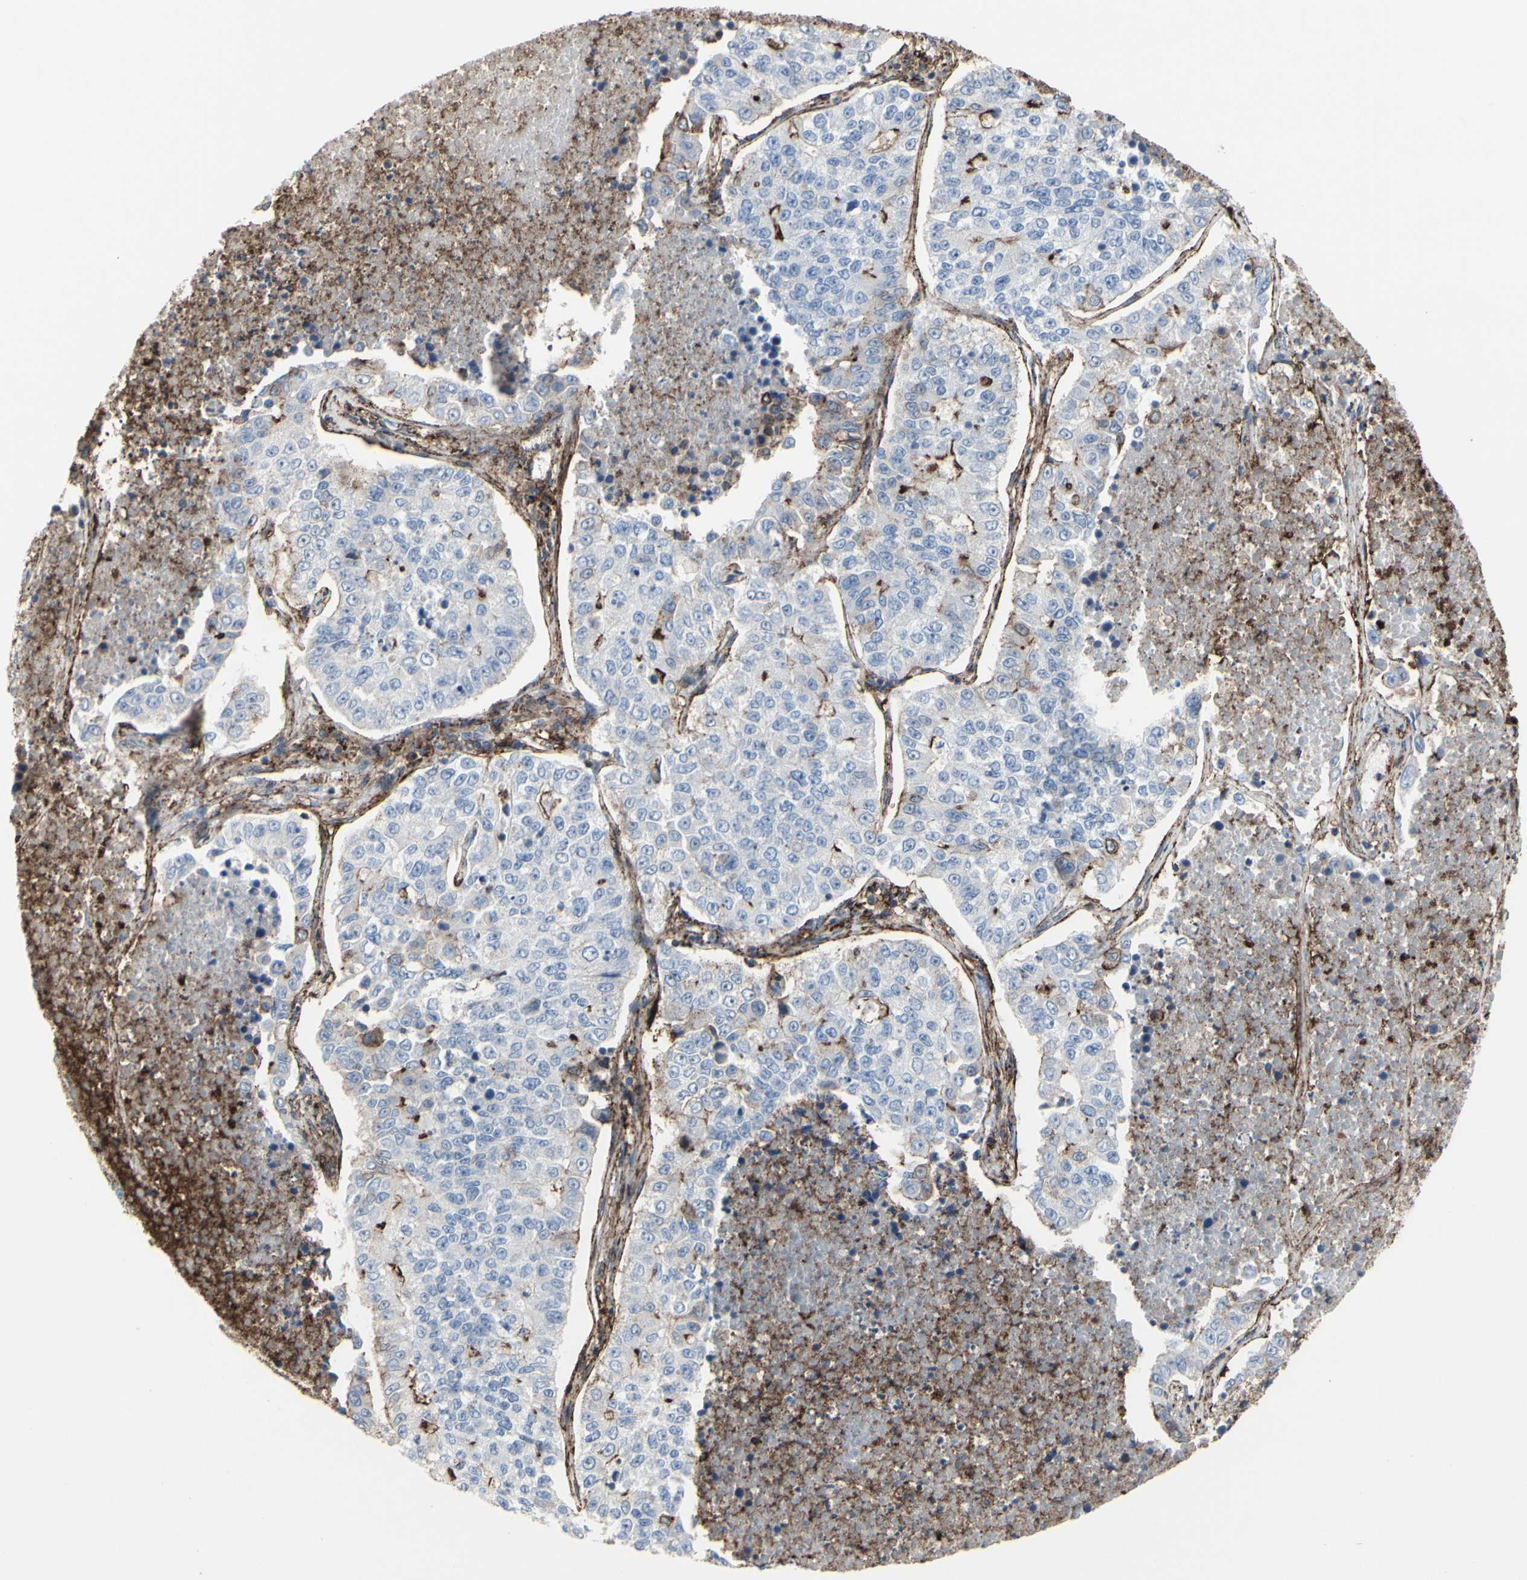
{"staining": {"intensity": "negative", "quantity": "none", "location": "none"}, "tissue": "lung cancer", "cell_type": "Tumor cells", "image_type": "cancer", "snomed": [{"axis": "morphology", "description": "Adenocarcinoma, NOS"}, {"axis": "topography", "description": "Lung"}], "caption": "Tumor cells show no significant expression in adenocarcinoma (lung). Nuclei are stained in blue.", "gene": "ANXA6", "patient": {"sex": "male", "age": 49}}